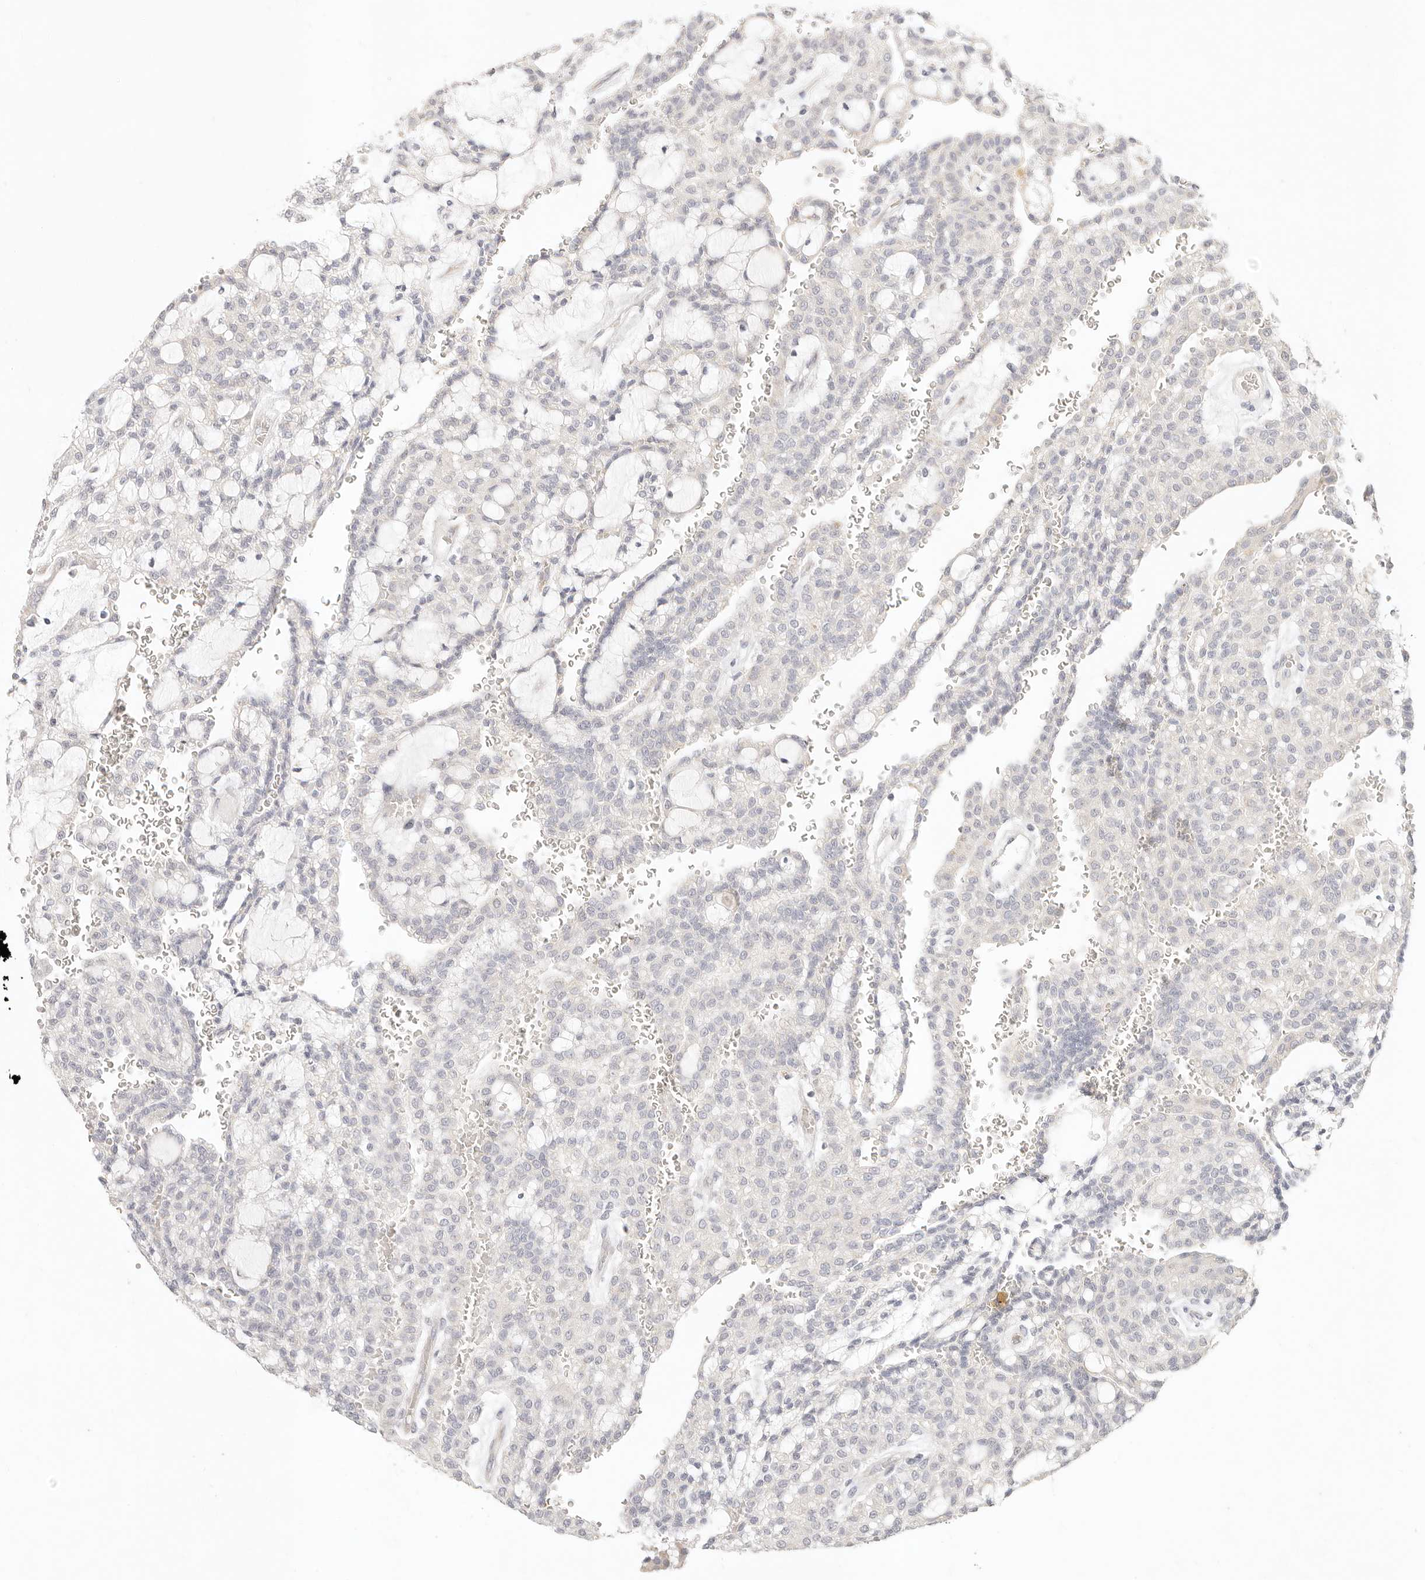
{"staining": {"intensity": "negative", "quantity": "none", "location": "none"}, "tissue": "renal cancer", "cell_type": "Tumor cells", "image_type": "cancer", "snomed": [{"axis": "morphology", "description": "Adenocarcinoma, NOS"}, {"axis": "topography", "description": "Kidney"}], "caption": "Renal cancer (adenocarcinoma) stained for a protein using immunohistochemistry exhibits no staining tumor cells.", "gene": "GPR156", "patient": {"sex": "male", "age": 63}}